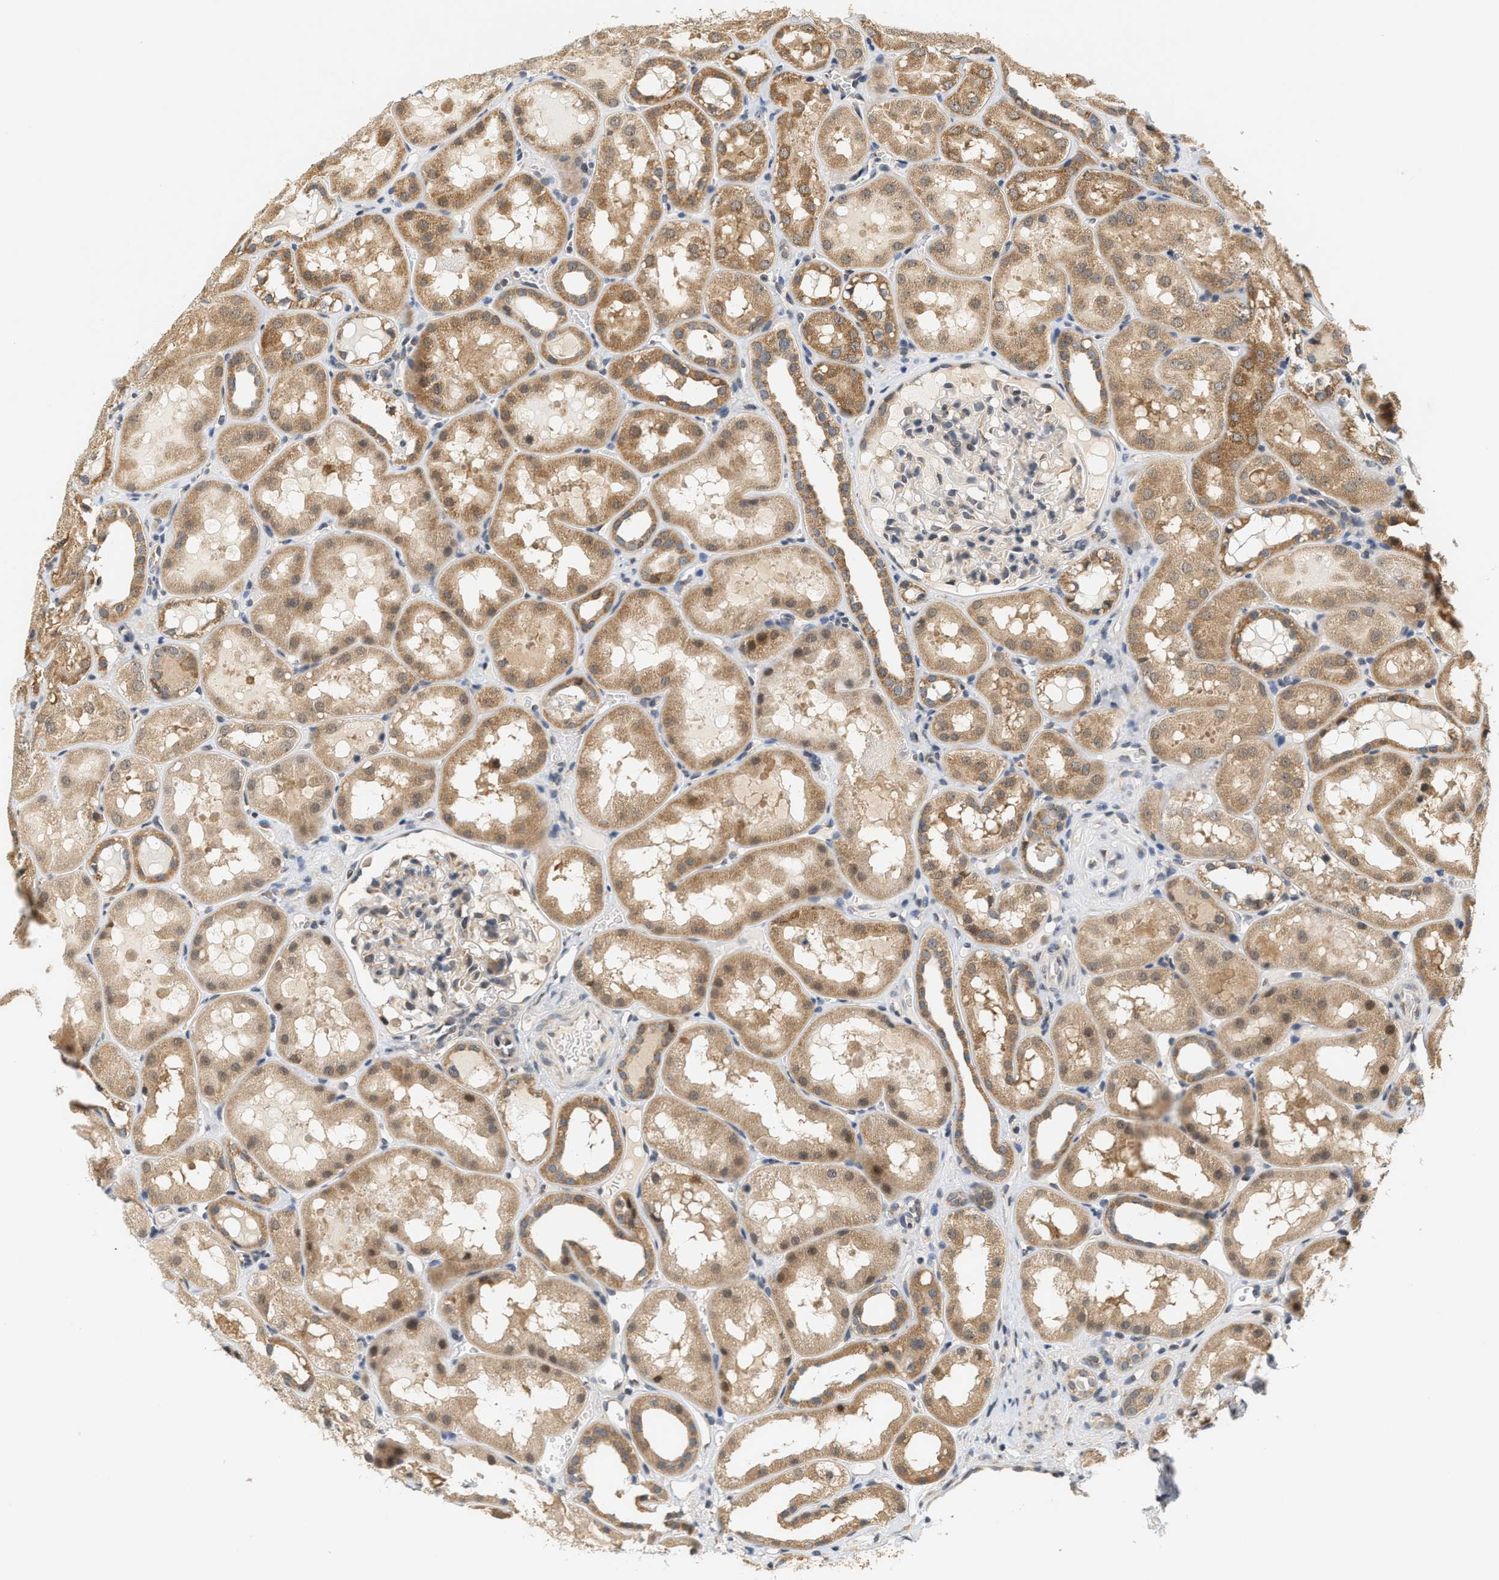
{"staining": {"intensity": "moderate", "quantity": "<25%", "location": "cytoplasmic/membranous"}, "tissue": "kidney", "cell_type": "Cells in glomeruli", "image_type": "normal", "snomed": [{"axis": "morphology", "description": "Normal tissue, NOS"}, {"axis": "topography", "description": "Kidney"}, {"axis": "topography", "description": "Urinary bladder"}], "caption": "Protein expression by immunohistochemistry (IHC) shows moderate cytoplasmic/membranous expression in about <25% of cells in glomeruli in unremarkable kidney.", "gene": "GIGYF1", "patient": {"sex": "male", "age": 16}}